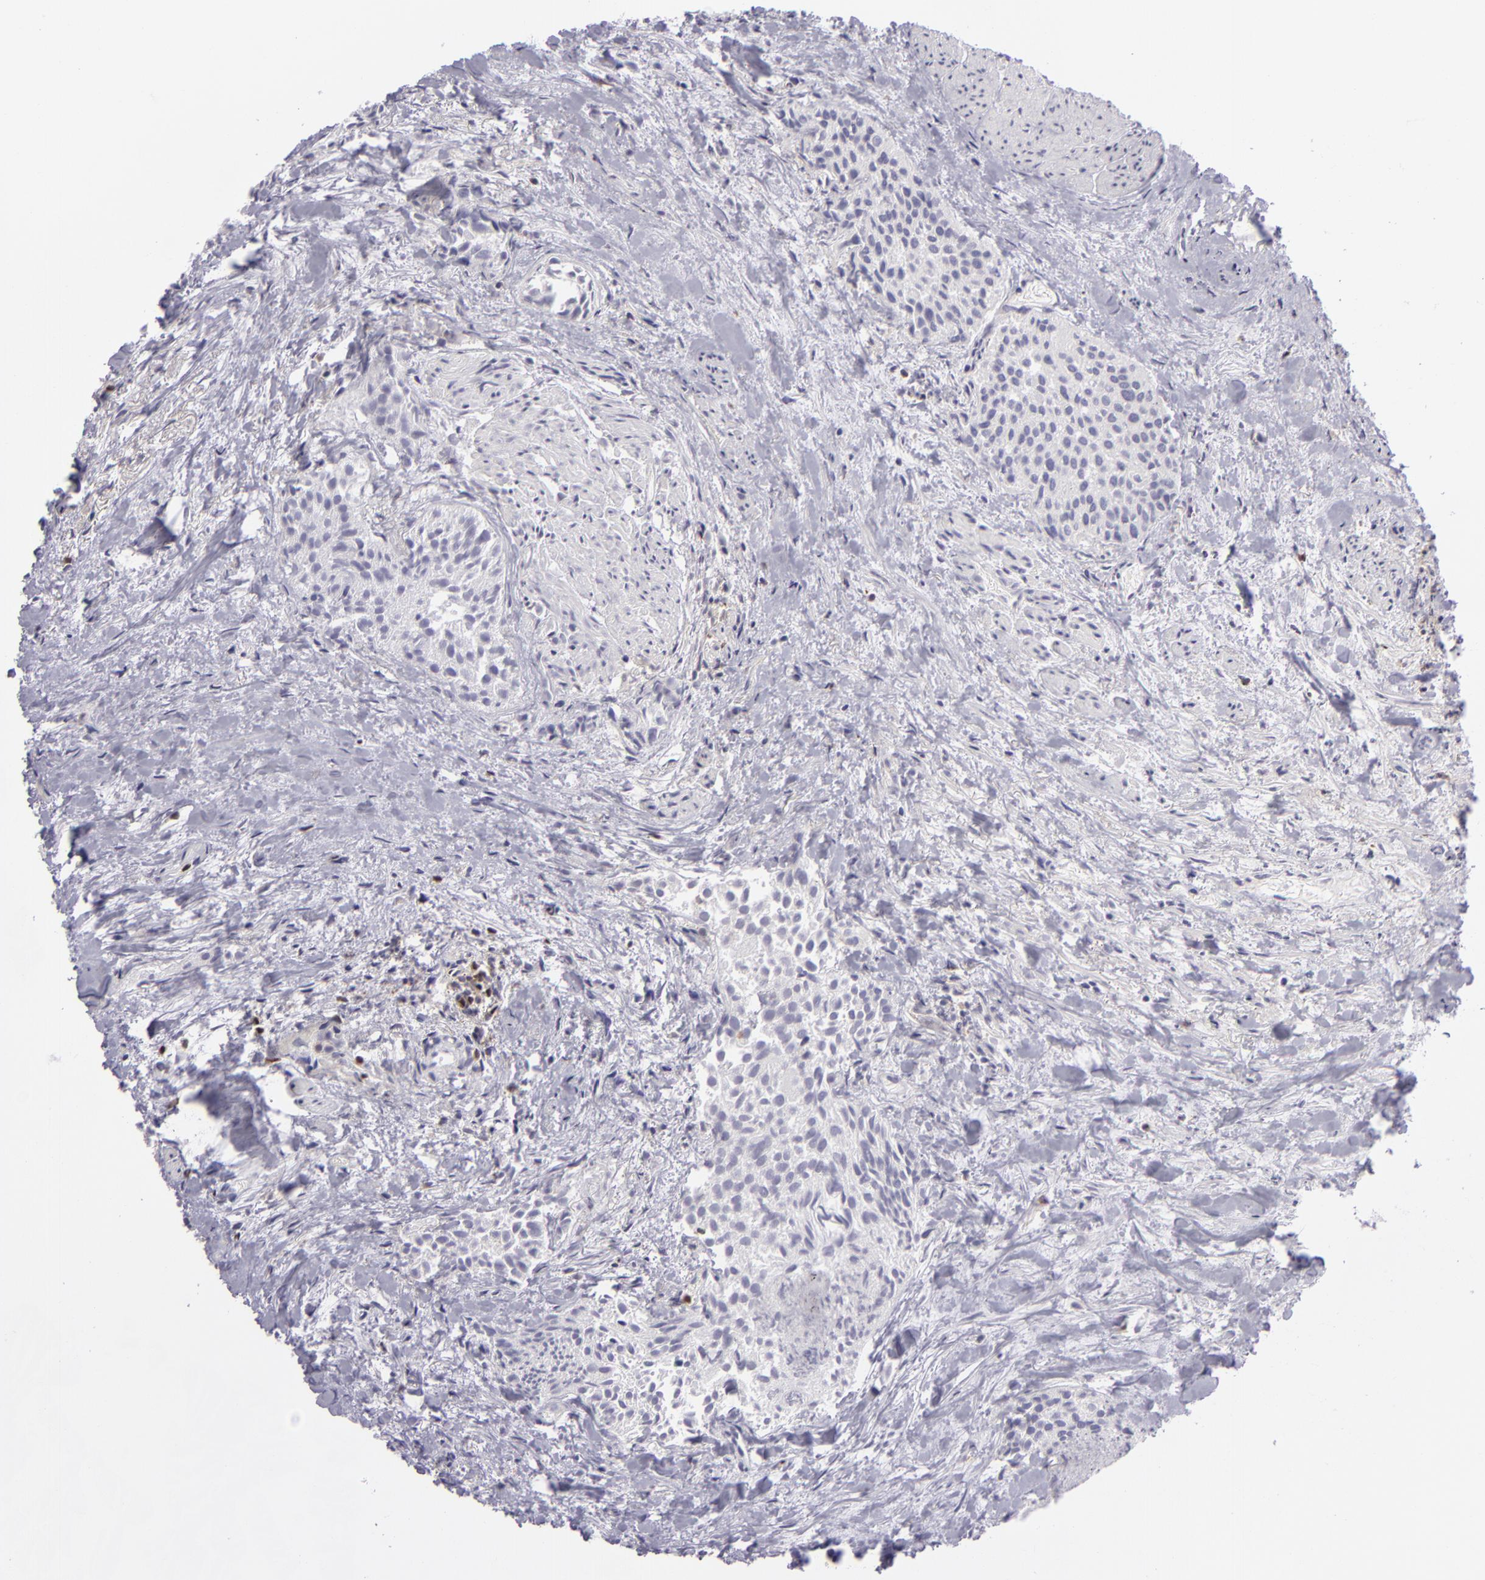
{"staining": {"intensity": "negative", "quantity": "none", "location": "none"}, "tissue": "urothelial cancer", "cell_type": "Tumor cells", "image_type": "cancer", "snomed": [{"axis": "morphology", "description": "Urothelial carcinoma, High grade"}, {"axis": "topography", "description": "Urinary bladder"}], "caption": "Tumor cells are negative for protein expression in human urothelial carcinoma (high-grade).", "gene": "KCNAB2", "patient": {"sex": "female", "age": 78}}